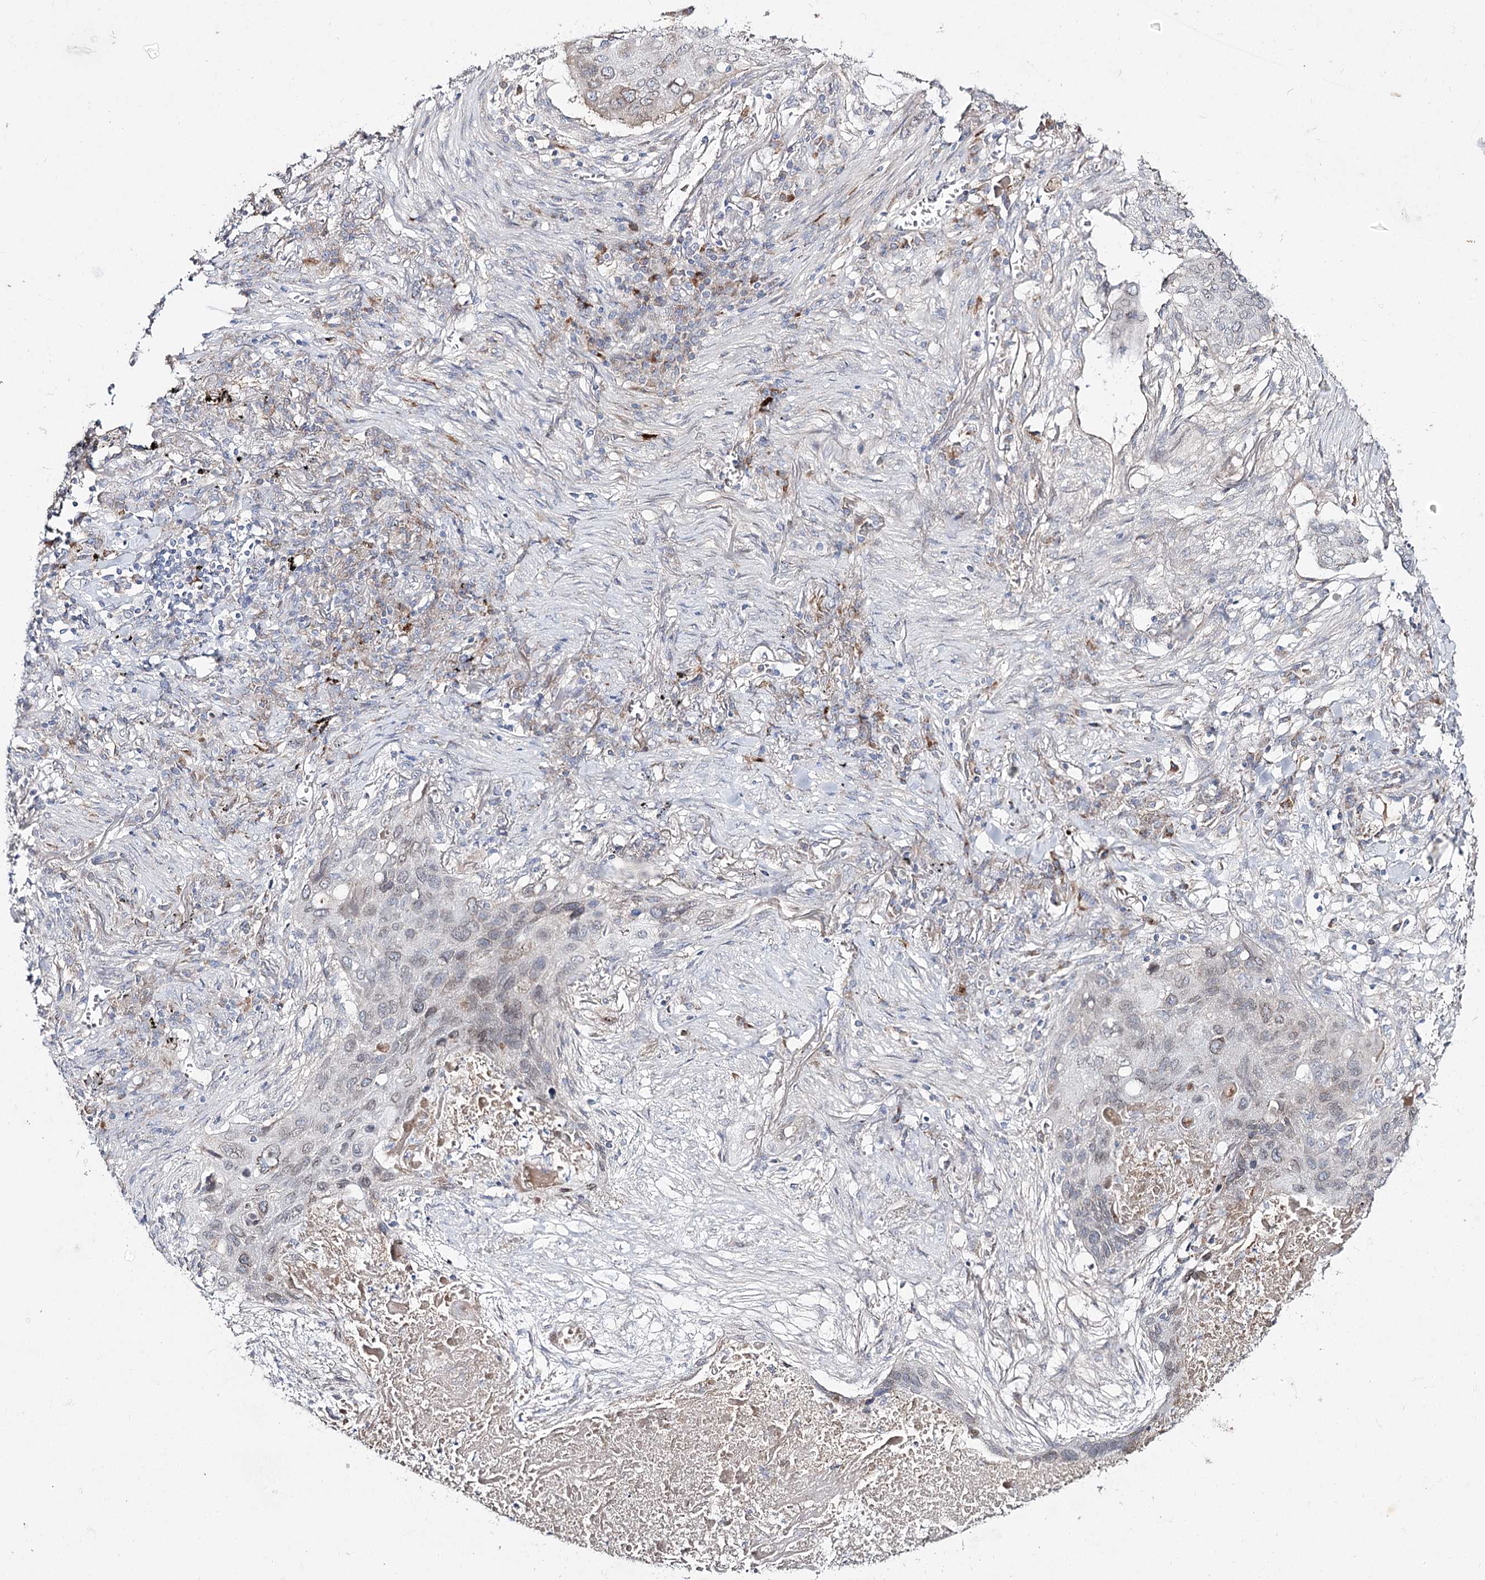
{"staining": {"intensity": "negative", "quantity": "none", "location": "none"}, "tissue": "lung cancer", "cell_type": "Tumor cells", "image_type": "cancer", "snomed": [{"axis": "morphology", "description": "Squamous cell carcinoma, NOS"}, {"axis": "topography", "description": "Lung"}], "caption": "Immunohistochemistry of human lung cancer demonstrates no expression in tumor cells.", "gene": "C11orf80", "patient": {"sex": "female", "age": 63}}